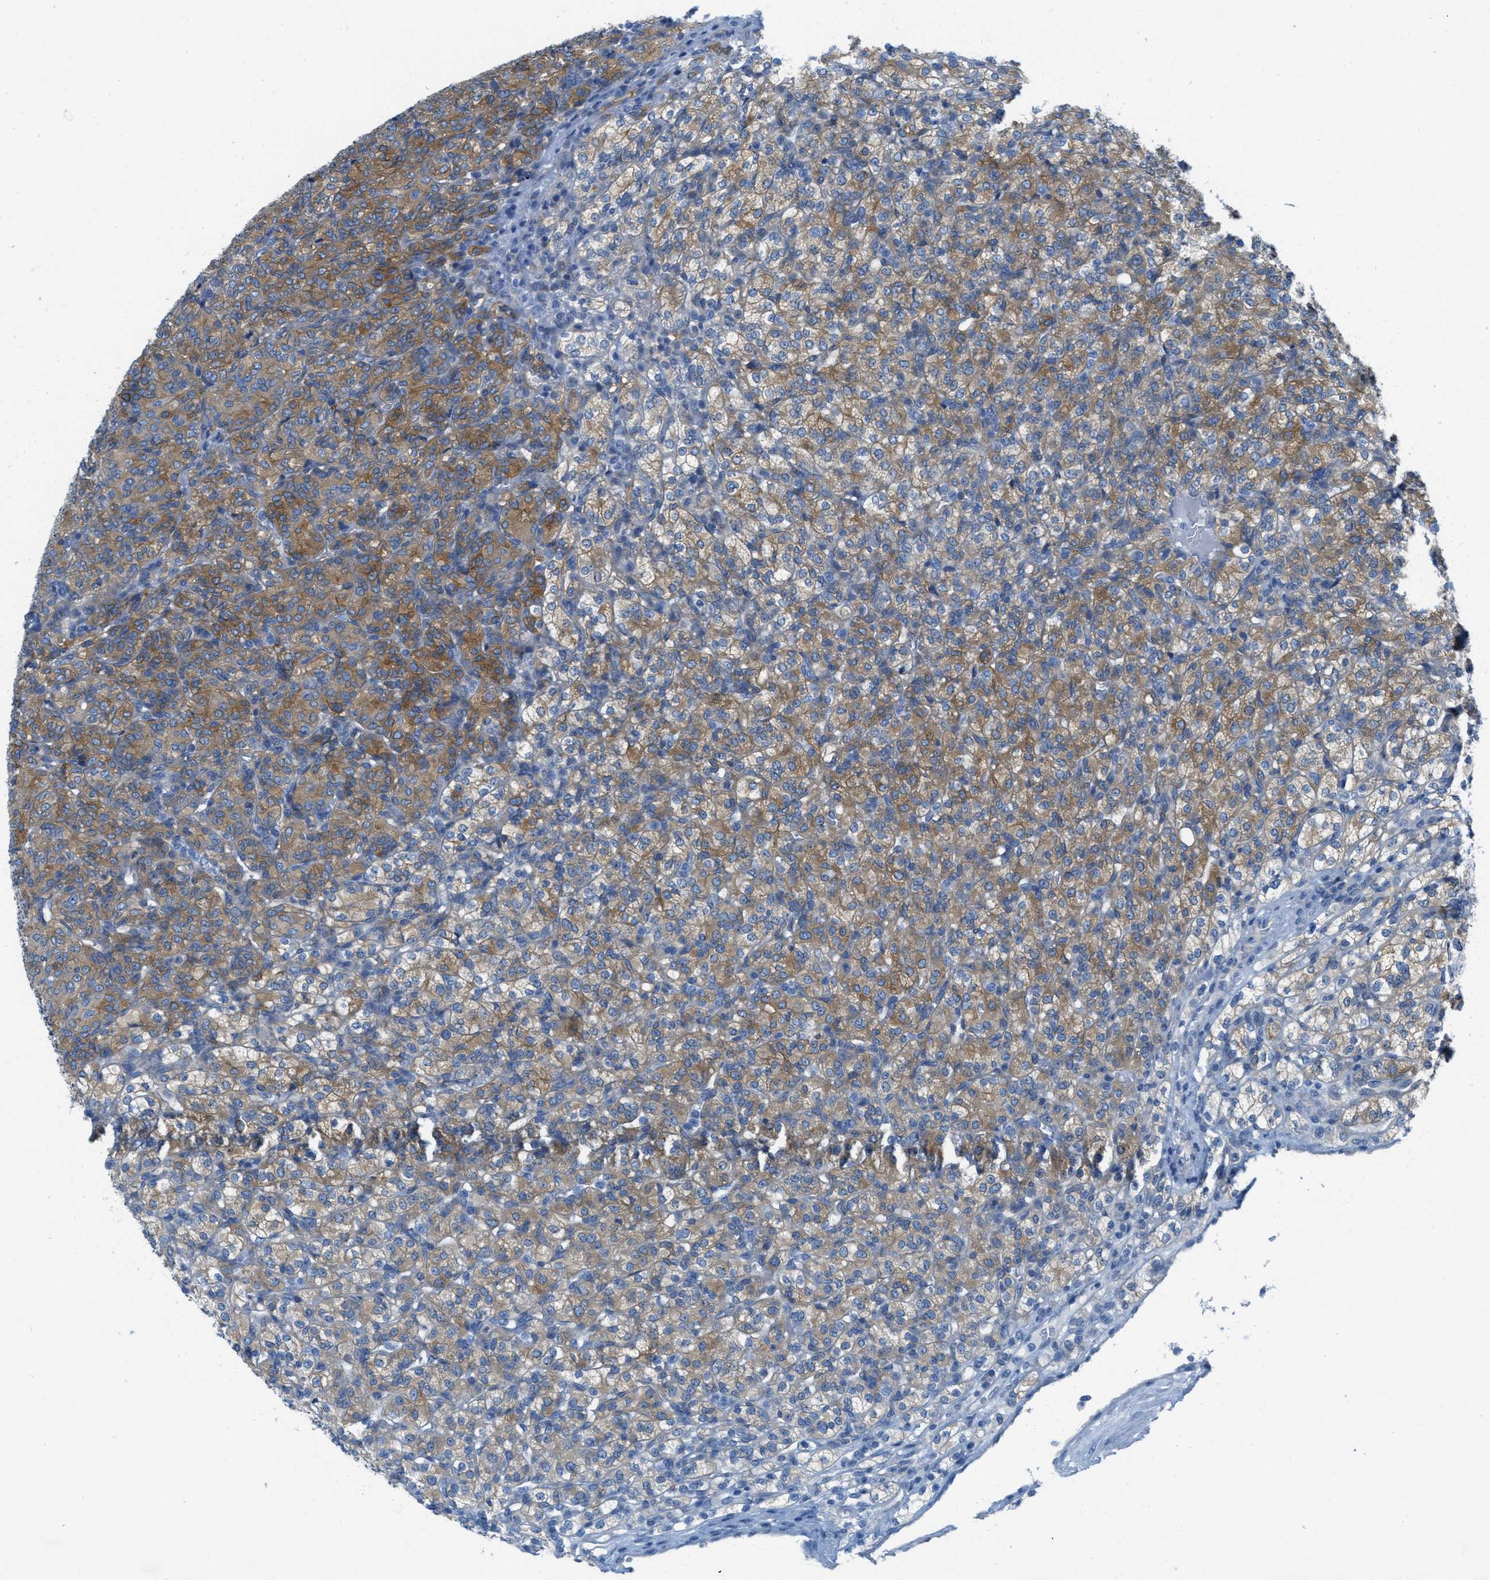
{"staining": {"intensity": "moderate", "quantity": ">75%", "location": "cytoplasmic/membranous"}, "tissue": "renal cancer", "cell_type": "Tumor cells", "image_type": "cancer", "snomed": [{"axis": "morphology", "description": "Adenocarcinoma, NOS"}, {"axis": "topography", "description": "Kidney"}], "caption": "Tumor cells reveal medium levels of moderate cytoplasmic/membranous staining in approximately >75% of cells in human renal adenocarcinoma. (IHC, brightfield microscopy, high magnification).", "gene": "ASGR1", "patient": {"sex": "male", "age": 77}}